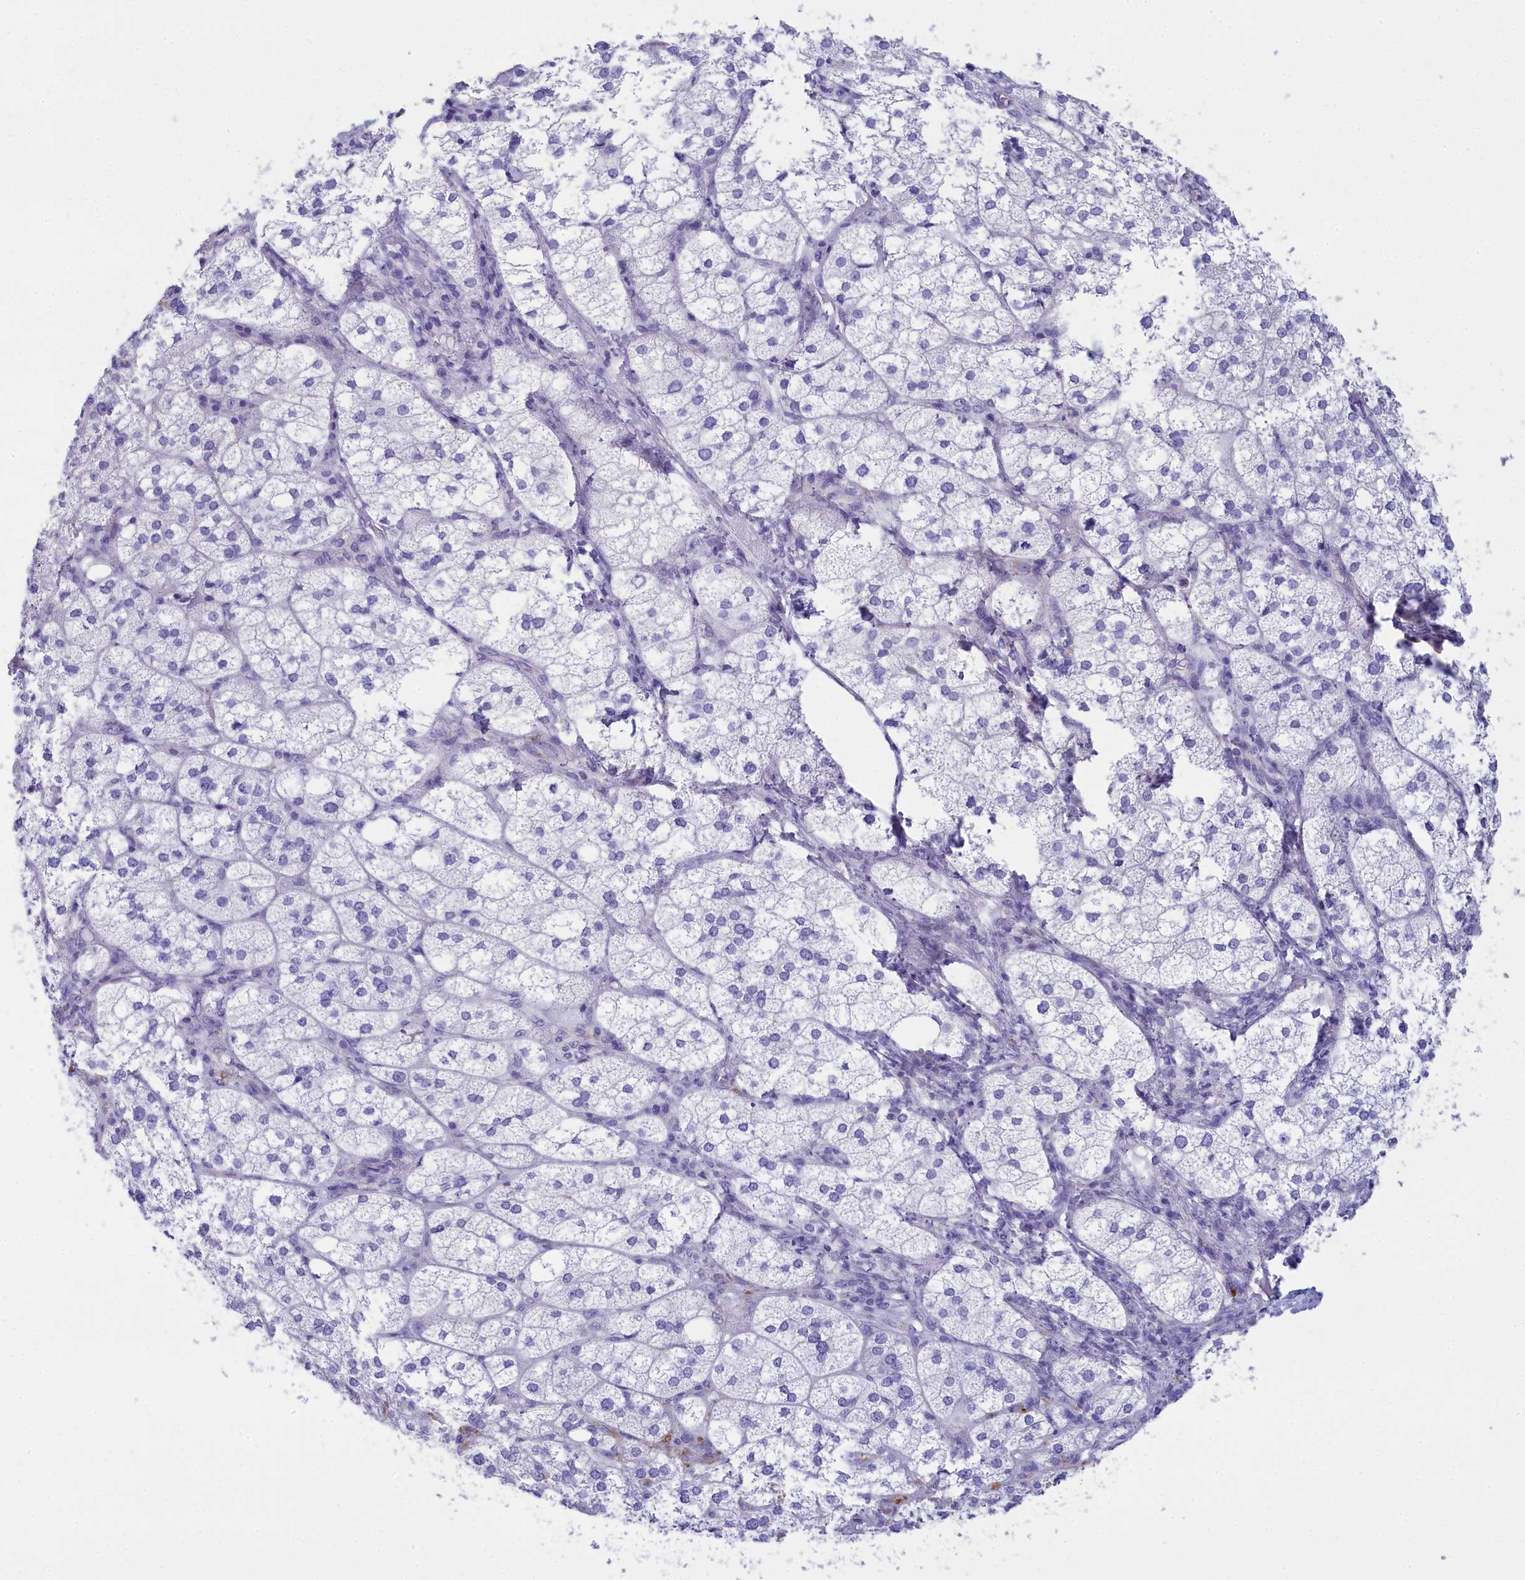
{"staining": {"intensity": "negative", "quantity": "none", "location": "none"}, "tissue": "adrenal gland", "cell_type": "Glandular cells", "image_type": "normal", "snomed": [{"axis": "morphology", "description": "Normal tissue, NOS"}, {"axis": "topography", "description": "Adrenal gland"}], "caption": "High power microscopy micrograph of an immunohistochemistry histopathology image of normal adrenal gland, revealing no significant positivity in glandular cells. (DAB (3,3'-diaminobenzidine) immunohistochemistry (IHC), high magnification).", "gene": "TACSTD2", "patient": {"sex": "female", "age": 61}}